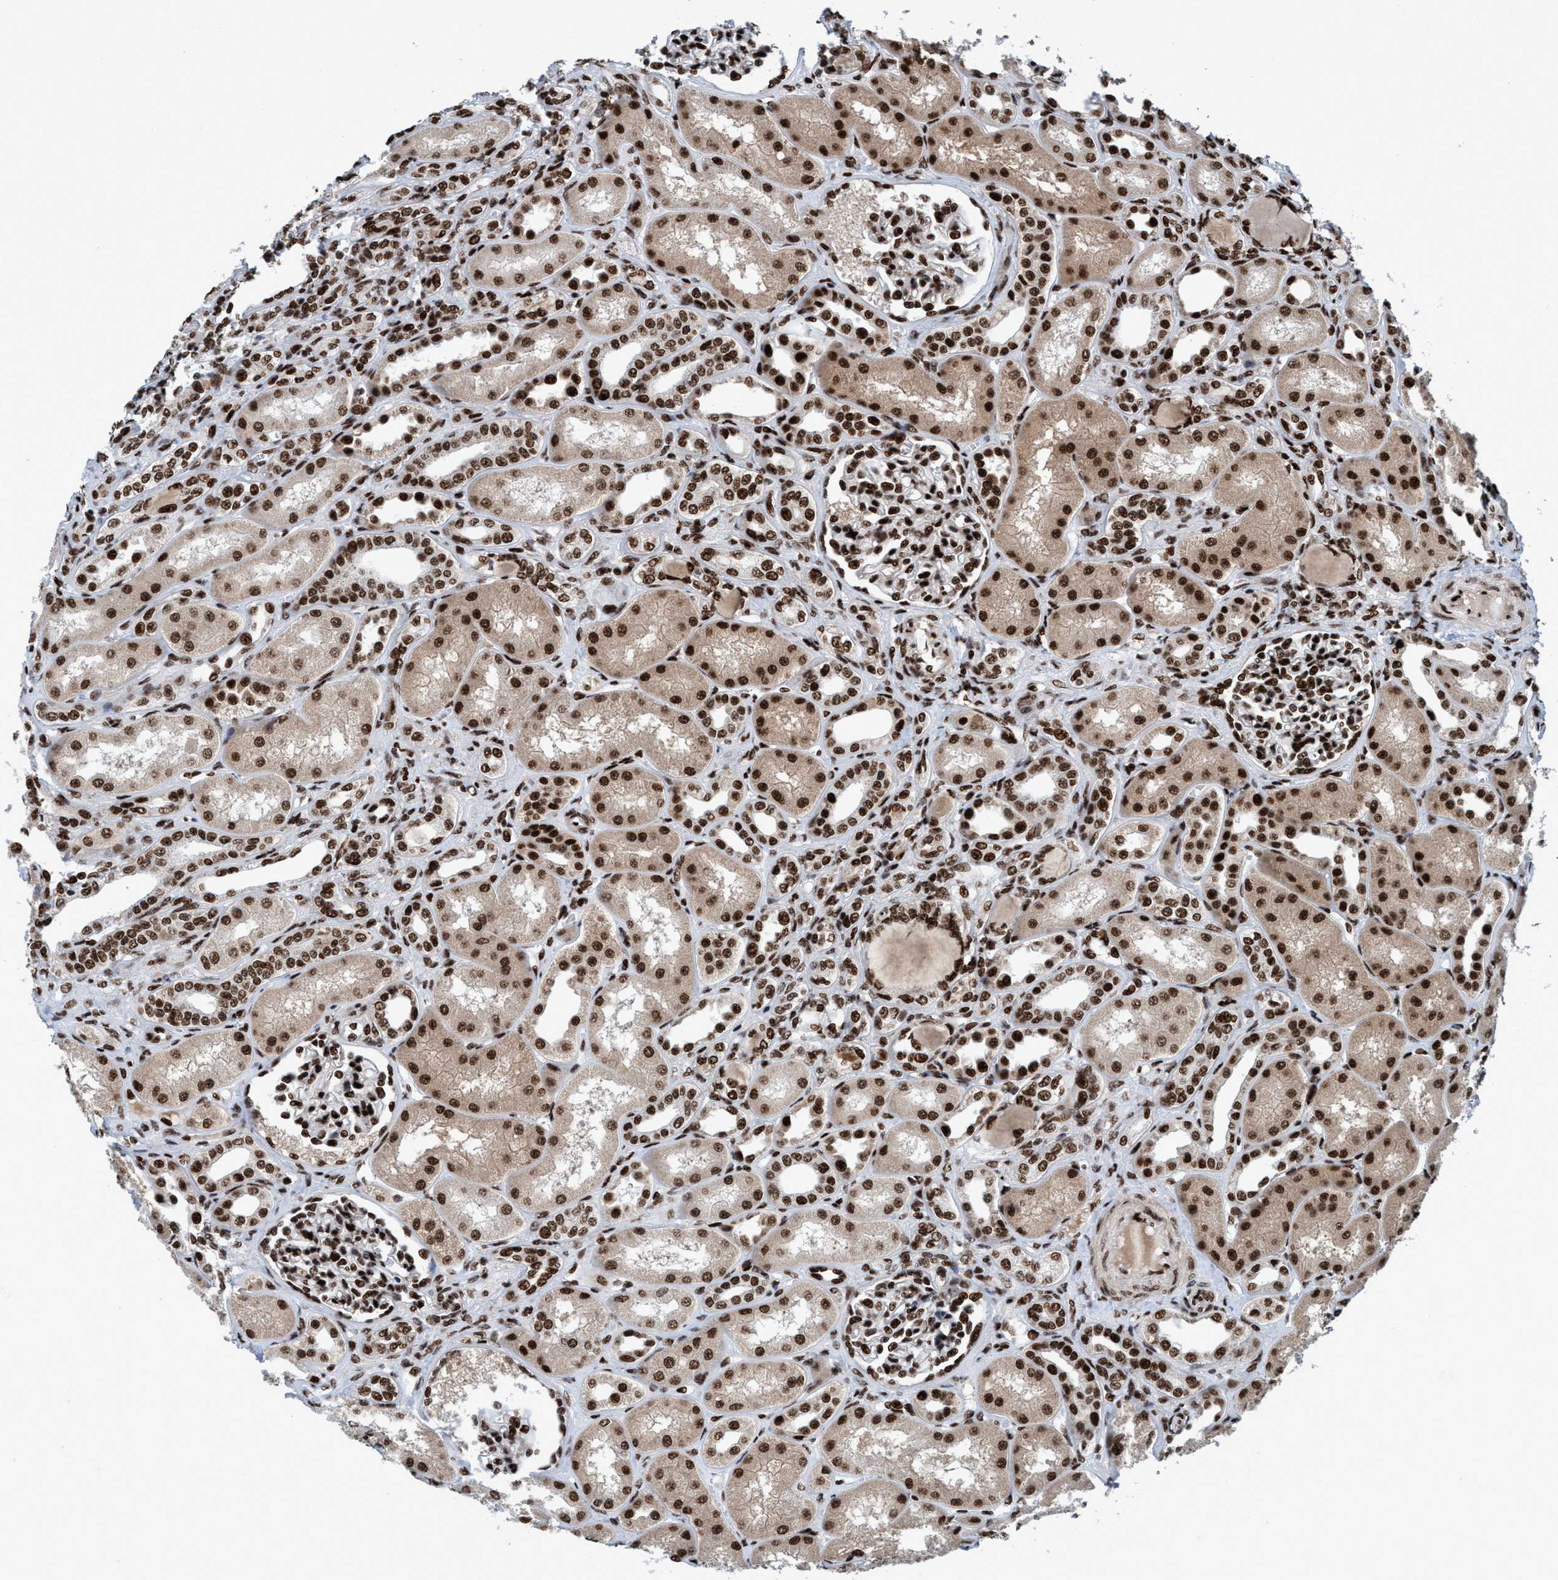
{"staining": {"intensity": "strong", "quantity": ">75%", "location": "nuclear"}, "tissue": "kidney", "cell_type": "Cells in glomeruli", "image_type": "normal", "snomed": [{"axis": "morphology", "description": "Normal tissue, NOS"}, {"axis": "topography", "description": "Kidney"}], "caption": "Strong nuclear staining is seen in about >75% of cells in glomeruli in unremarkable kidney. (Stains: DAB in brown, nuclei in blue, Microscopy: brightfield microscopy at high magnification).", "gene": "TOPBP1", "patient": {"sex": "male", "age": 7}}